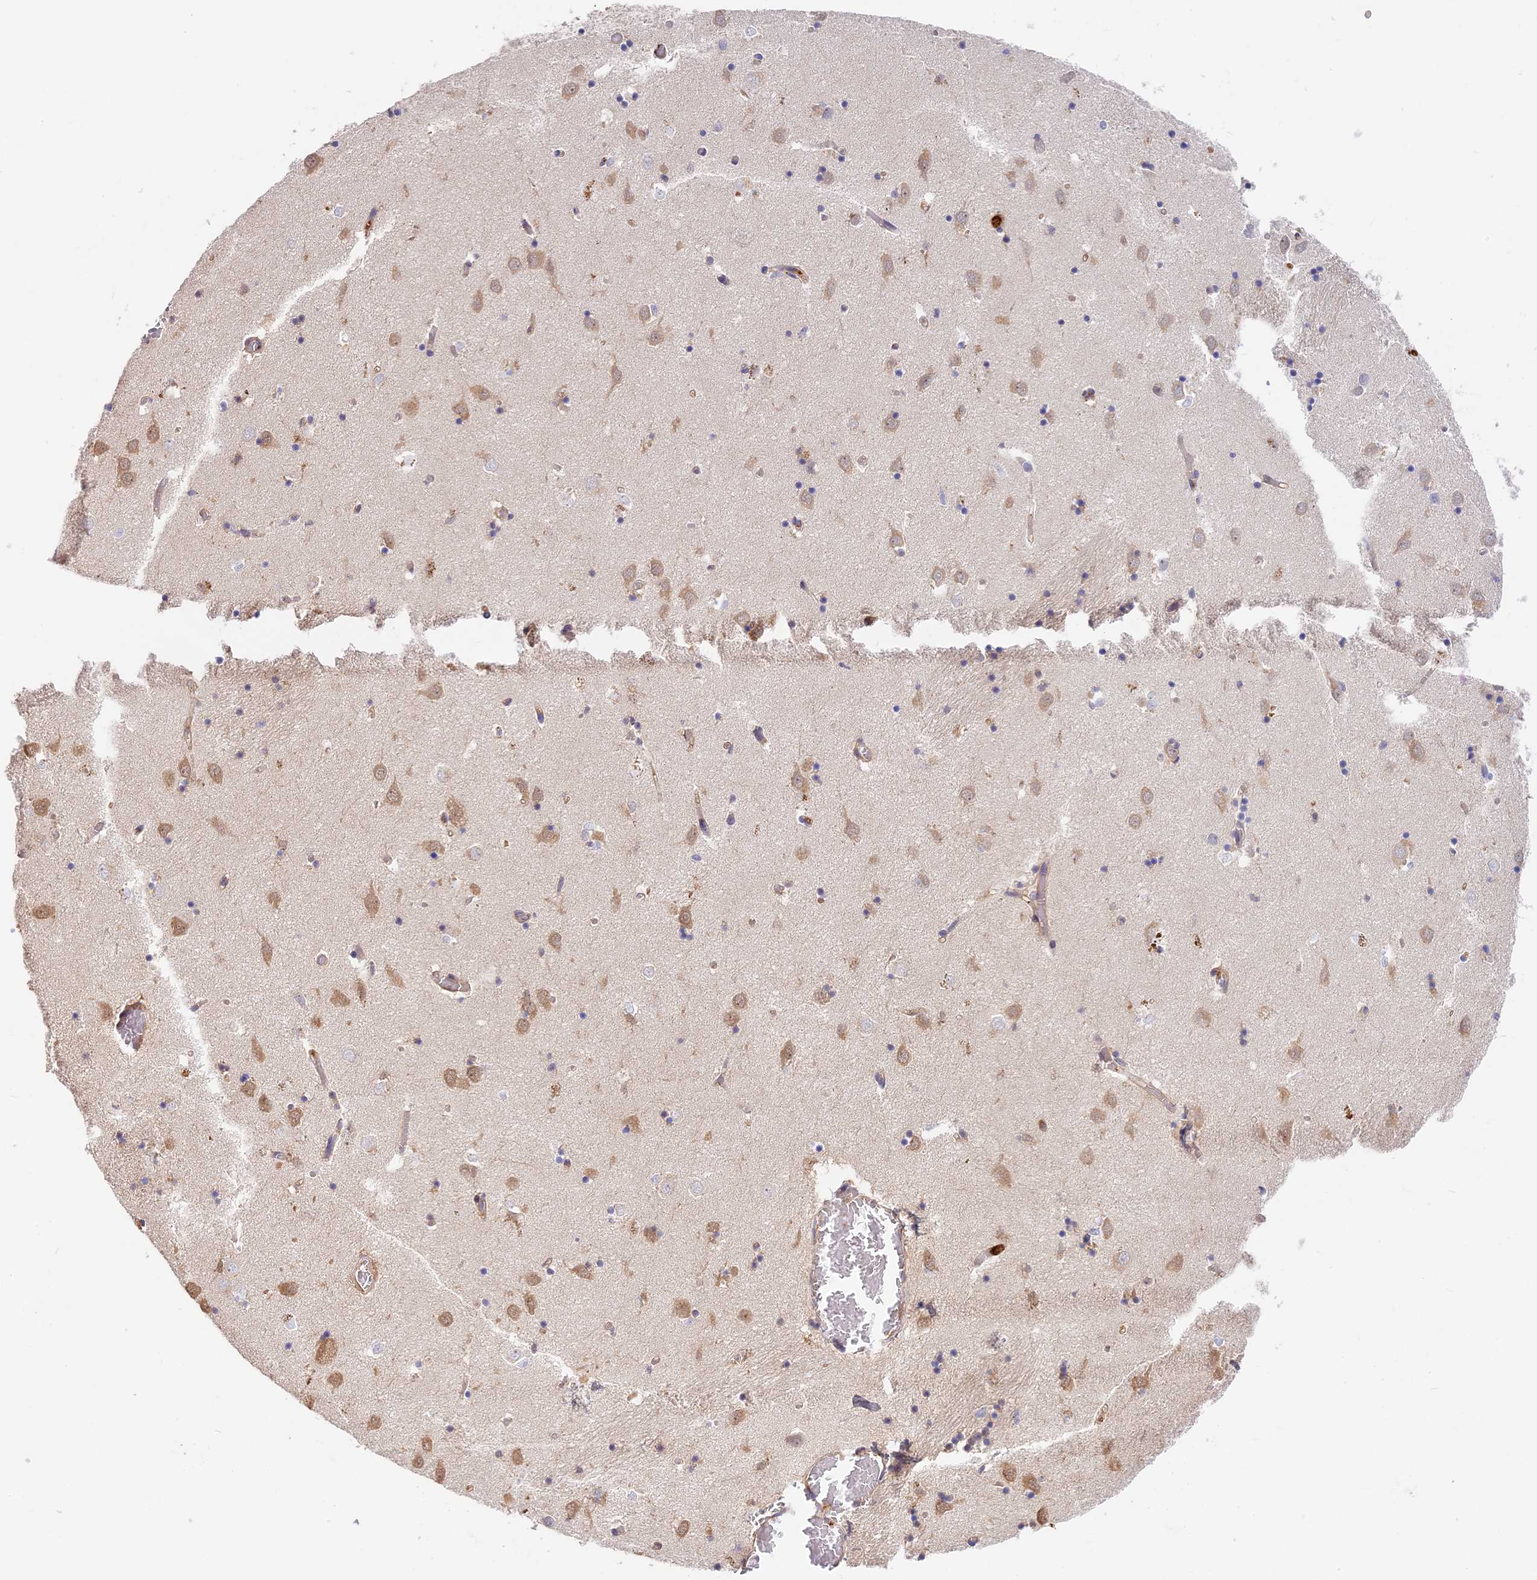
{"staining": {"intensity": "weak", "quantity": "<25%", "location": "cytoplasmic/membranous"}, "tissue": "caudate", "cell_type": "Glial cells", "image_type": "normal", "snomed": [{"axis": "morphology", "description": "Normal tissue, NOS"}, {"axis": "topography", "description": "Lateral ventricle wall"}], "caption": "Photomicrograph shows no significant protein staining in glial cells of unremarkable caudate.", "gene": "ADGRD1", "patient": {"sex": "male", "age": 70}}